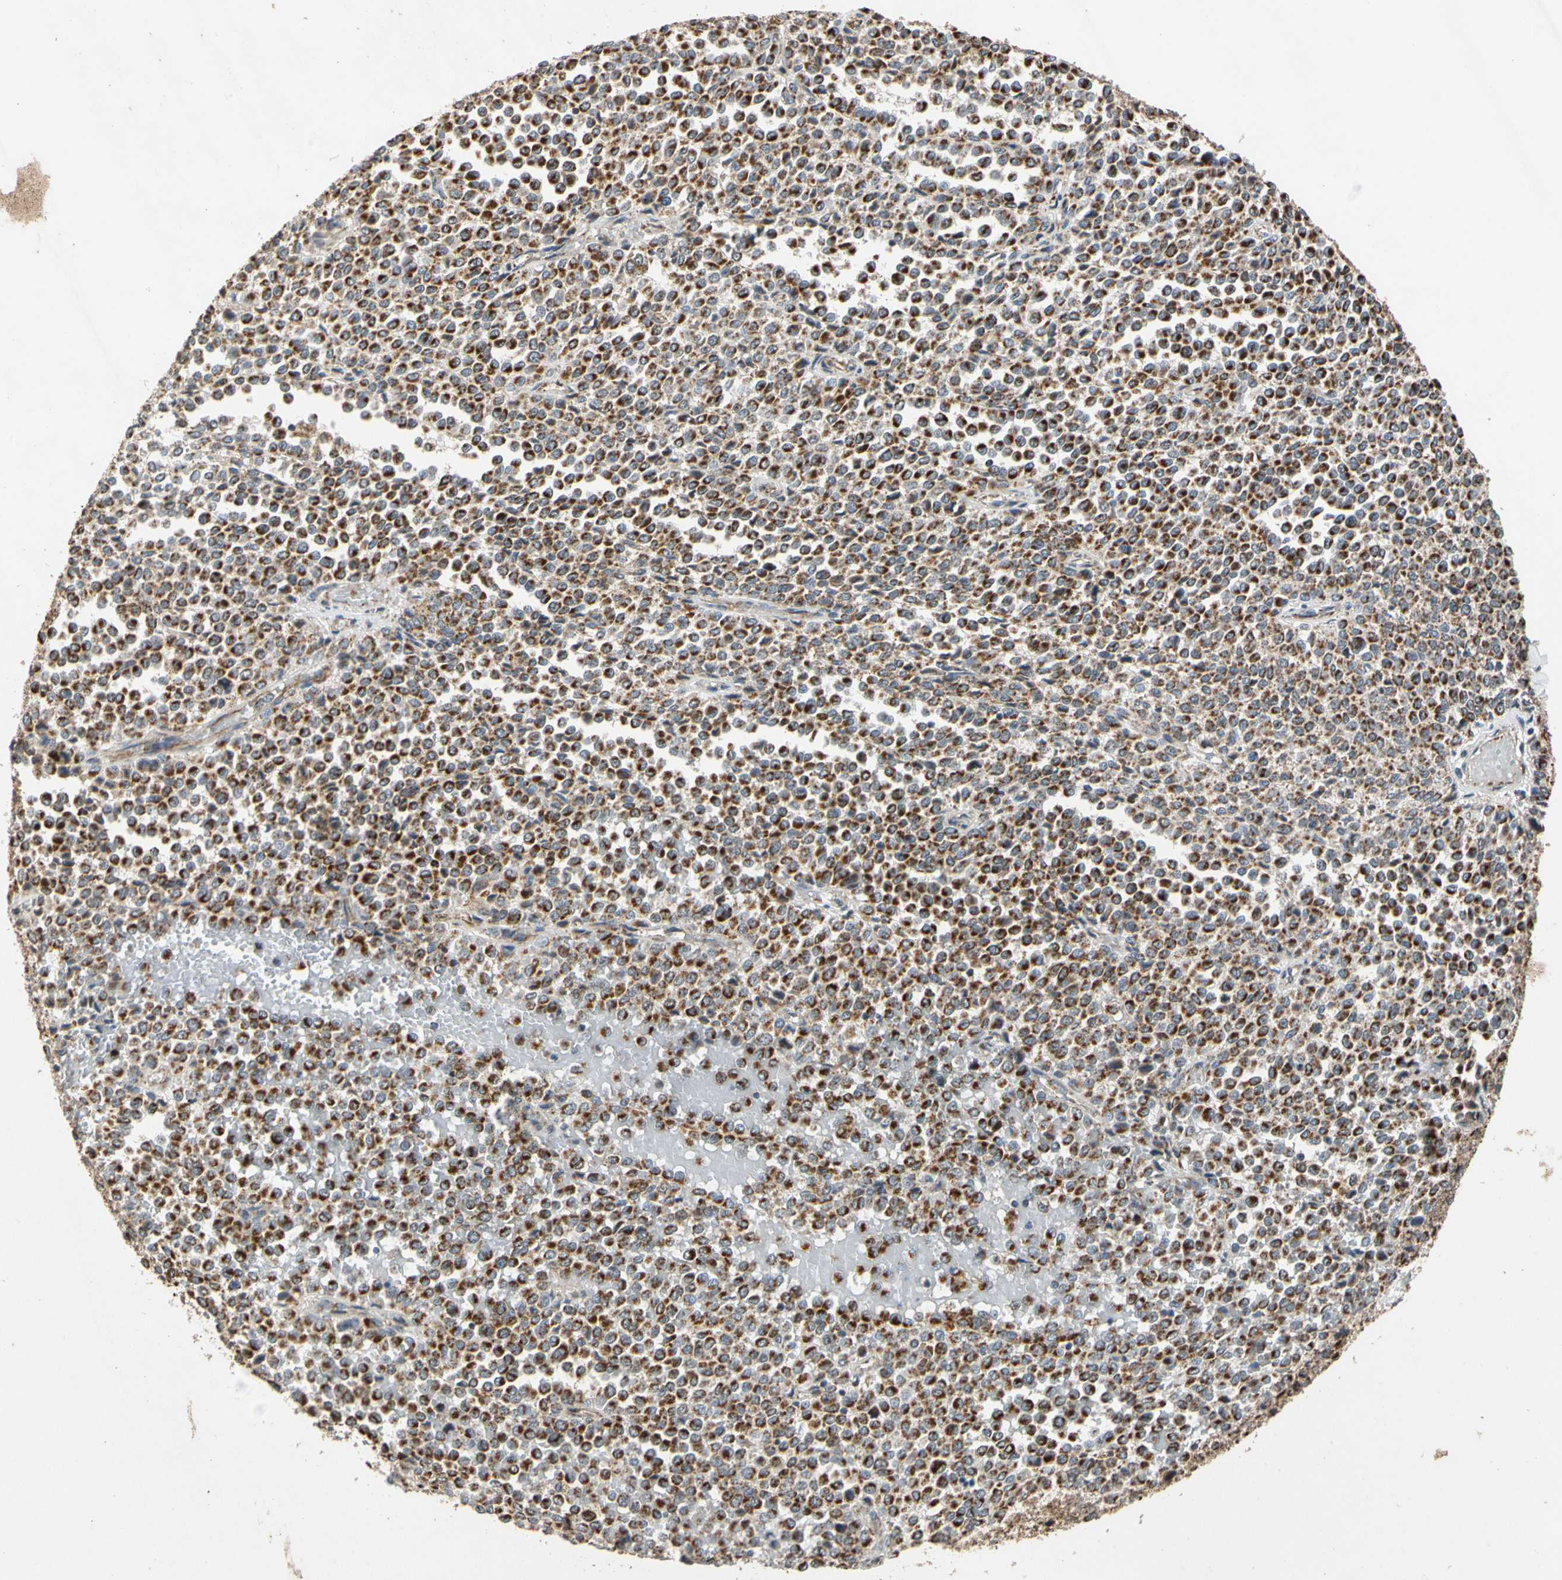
{"staining": {"intensity": "strong", "quantity": ">75%", "location": "cytoplasmic/membranous"}, "tissue": "melanoma", "cell_type": "Tumor cells", "image_type": "cancer", "snomed": [{"axis": "morphology", "description": "Malignant melanoma, Metastatic site"}, {"axis": "topography", "description": "Pancreas"}], "caption": "Immunohistochemistry (IHC) of human melanoma reveals high levels of strong cytoplasmic/membranous expression in approximately >75% of tumor cells.", "gene": "GPD2", "patient": {"sex": "female", "age": 30}}